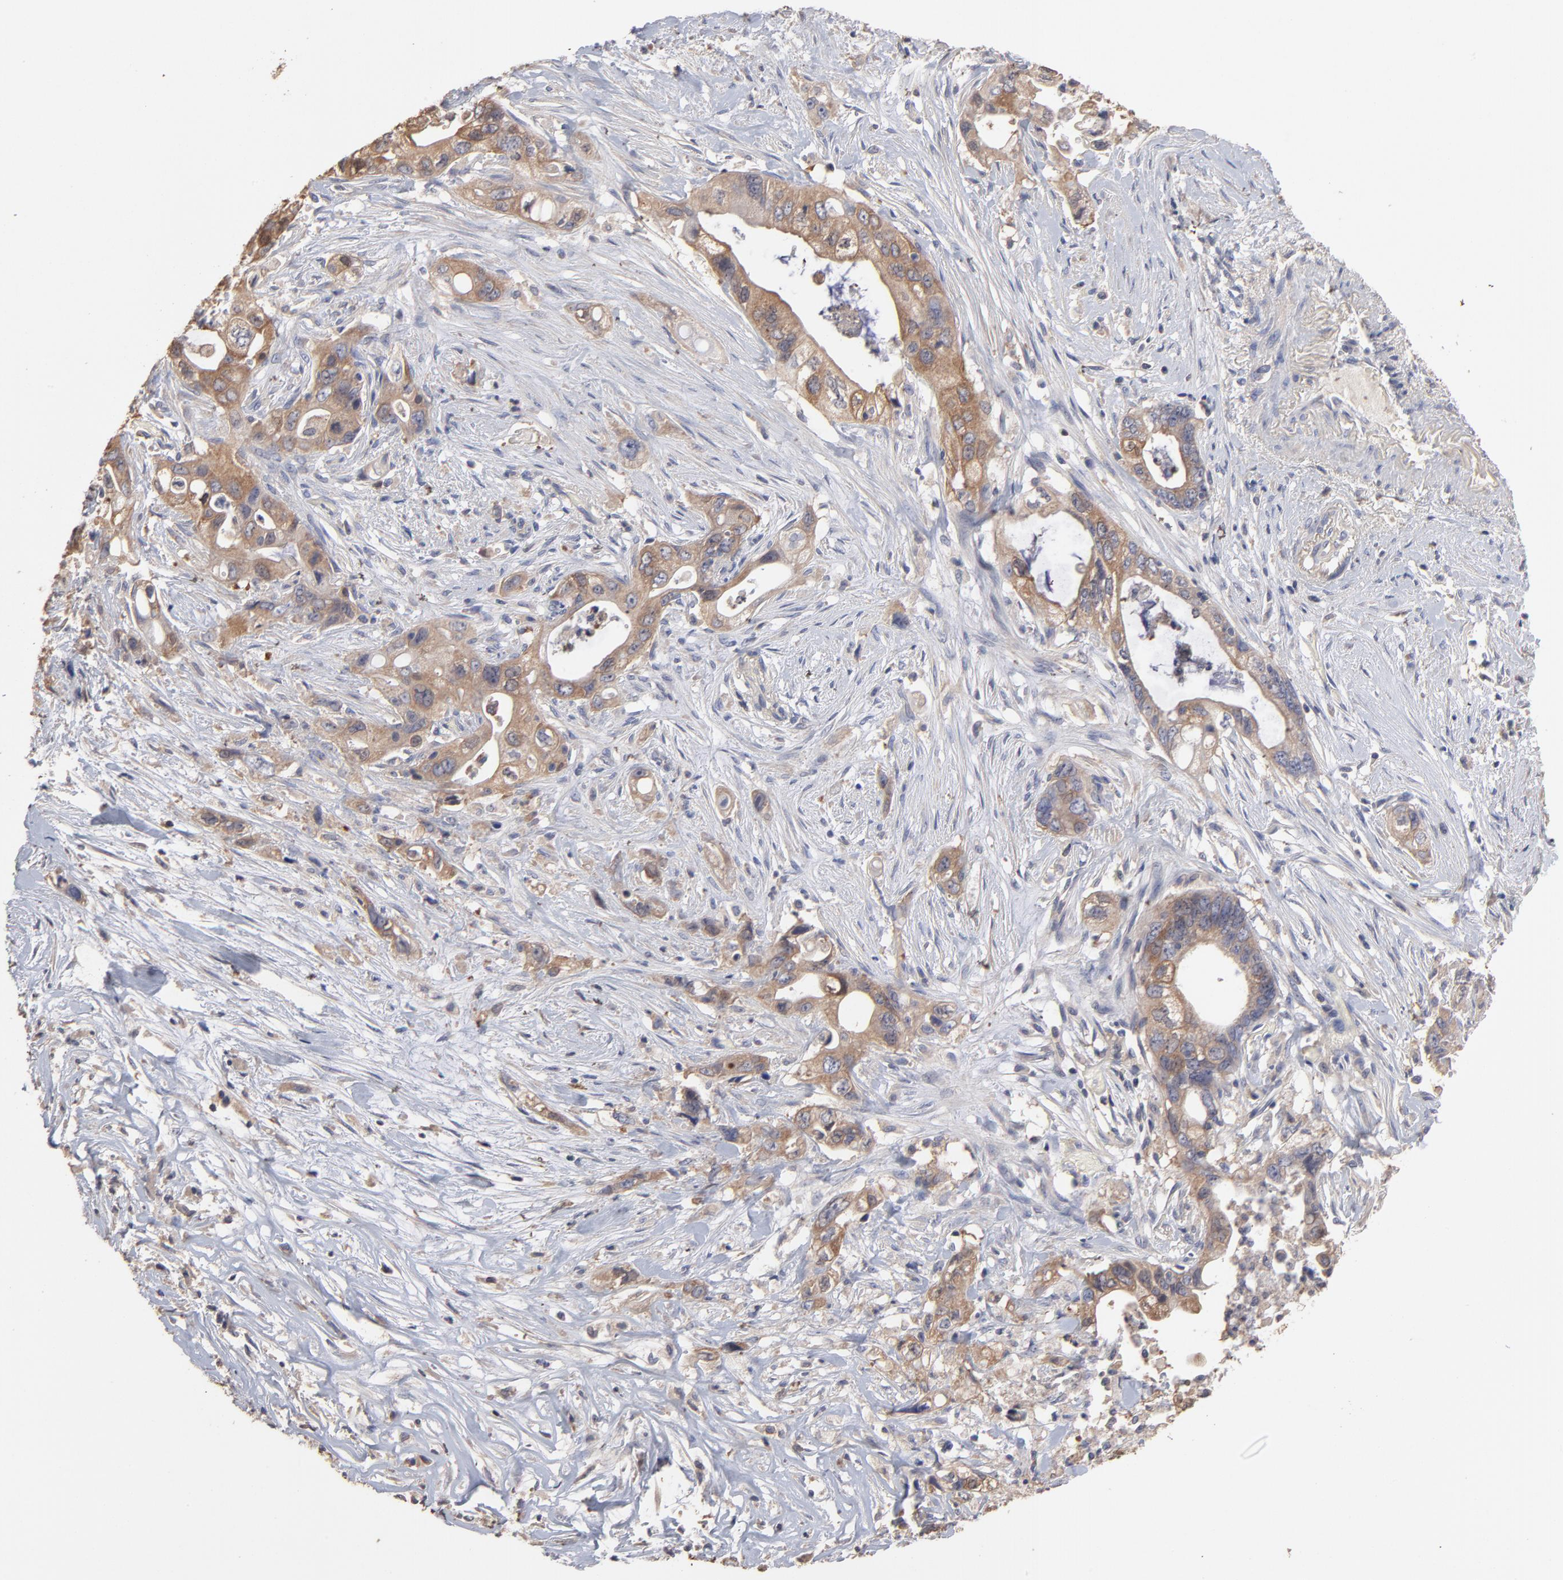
{"staining": {"intensity": "moderate", "quantity": ">75%", "location": "cytoplasmic/membranous"}, "tissue": "pancreatic cancer", "cell_type": "Tumor cells", "image_type": "cancer", "snomed": [{"axis": "morphology", "description": "Normal tissue, NOS"}, {"axis": "topography", "description": "Pancreas"}], "caption": "This is an image of immunohistochemistry (IHC) staining of pancreatic cancer, which shows moderate staining in the cytoplasmic/membranous of tumor cells.", "gene": "TANGO2", "patient": {"sex": "male", "age": 42}}